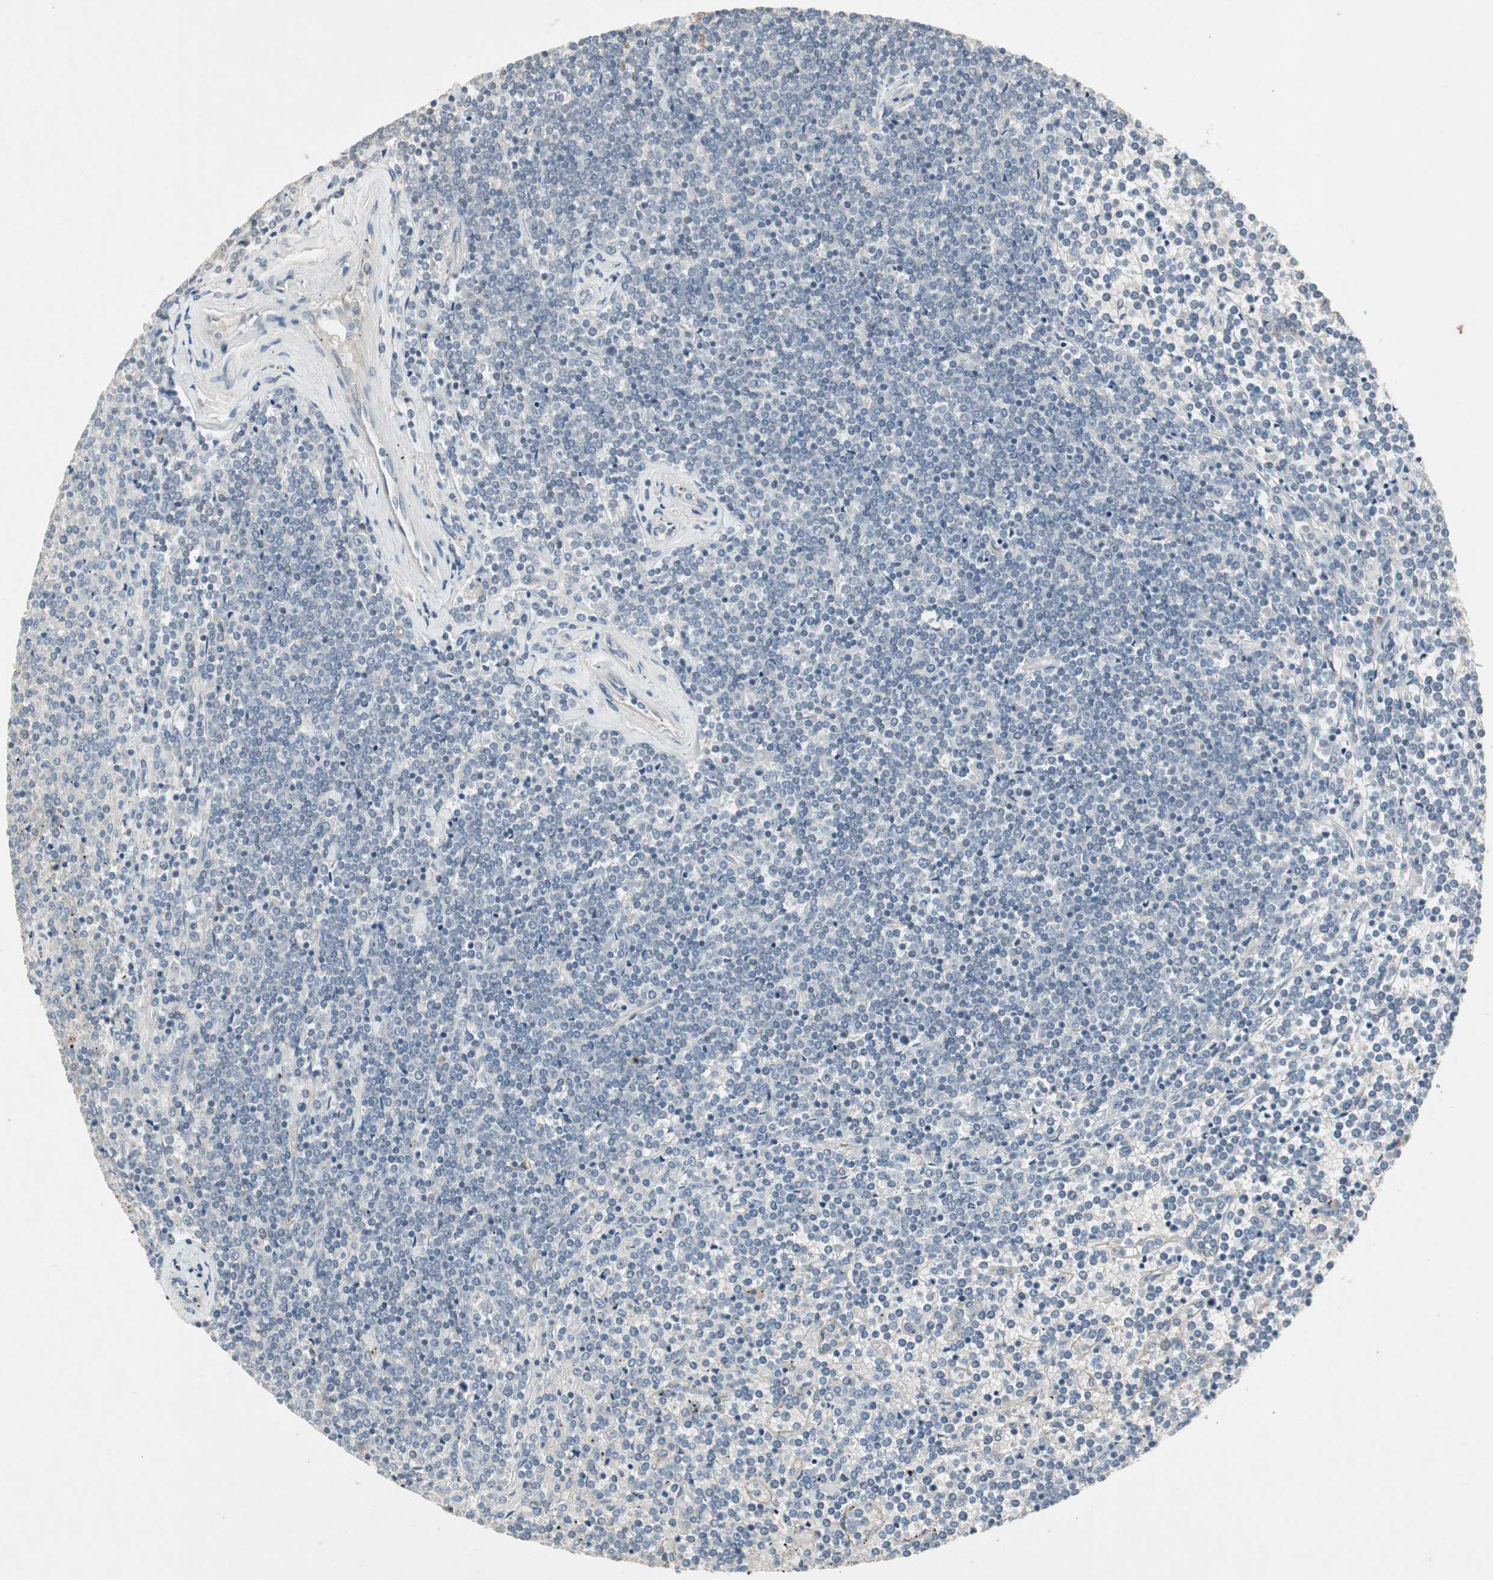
{"staining": {"intensity": "negative", "quantity": "none", "location": "none"}, "tissue": "lymphoma", "cell_type": "Tumor cells", "image_type": "cancer", "snomed": [{"axis": "morphology", "description": "Malignant lymphoma, non-Hodgkin's type, Low grade"}, {"axis": "topography", "description": "Spleen"}], "caption": "Immunohistochemical staining of low-grade malignant lymphoma, non-Hodgkin's type reveals no significant expression in tumor cells. (Immunohistochemistry (ihc), brightfield microscopy, high magnification).", "gene": "JMJD7-PLA2G4B", "patient": {"sex": "female", "age": 19}}